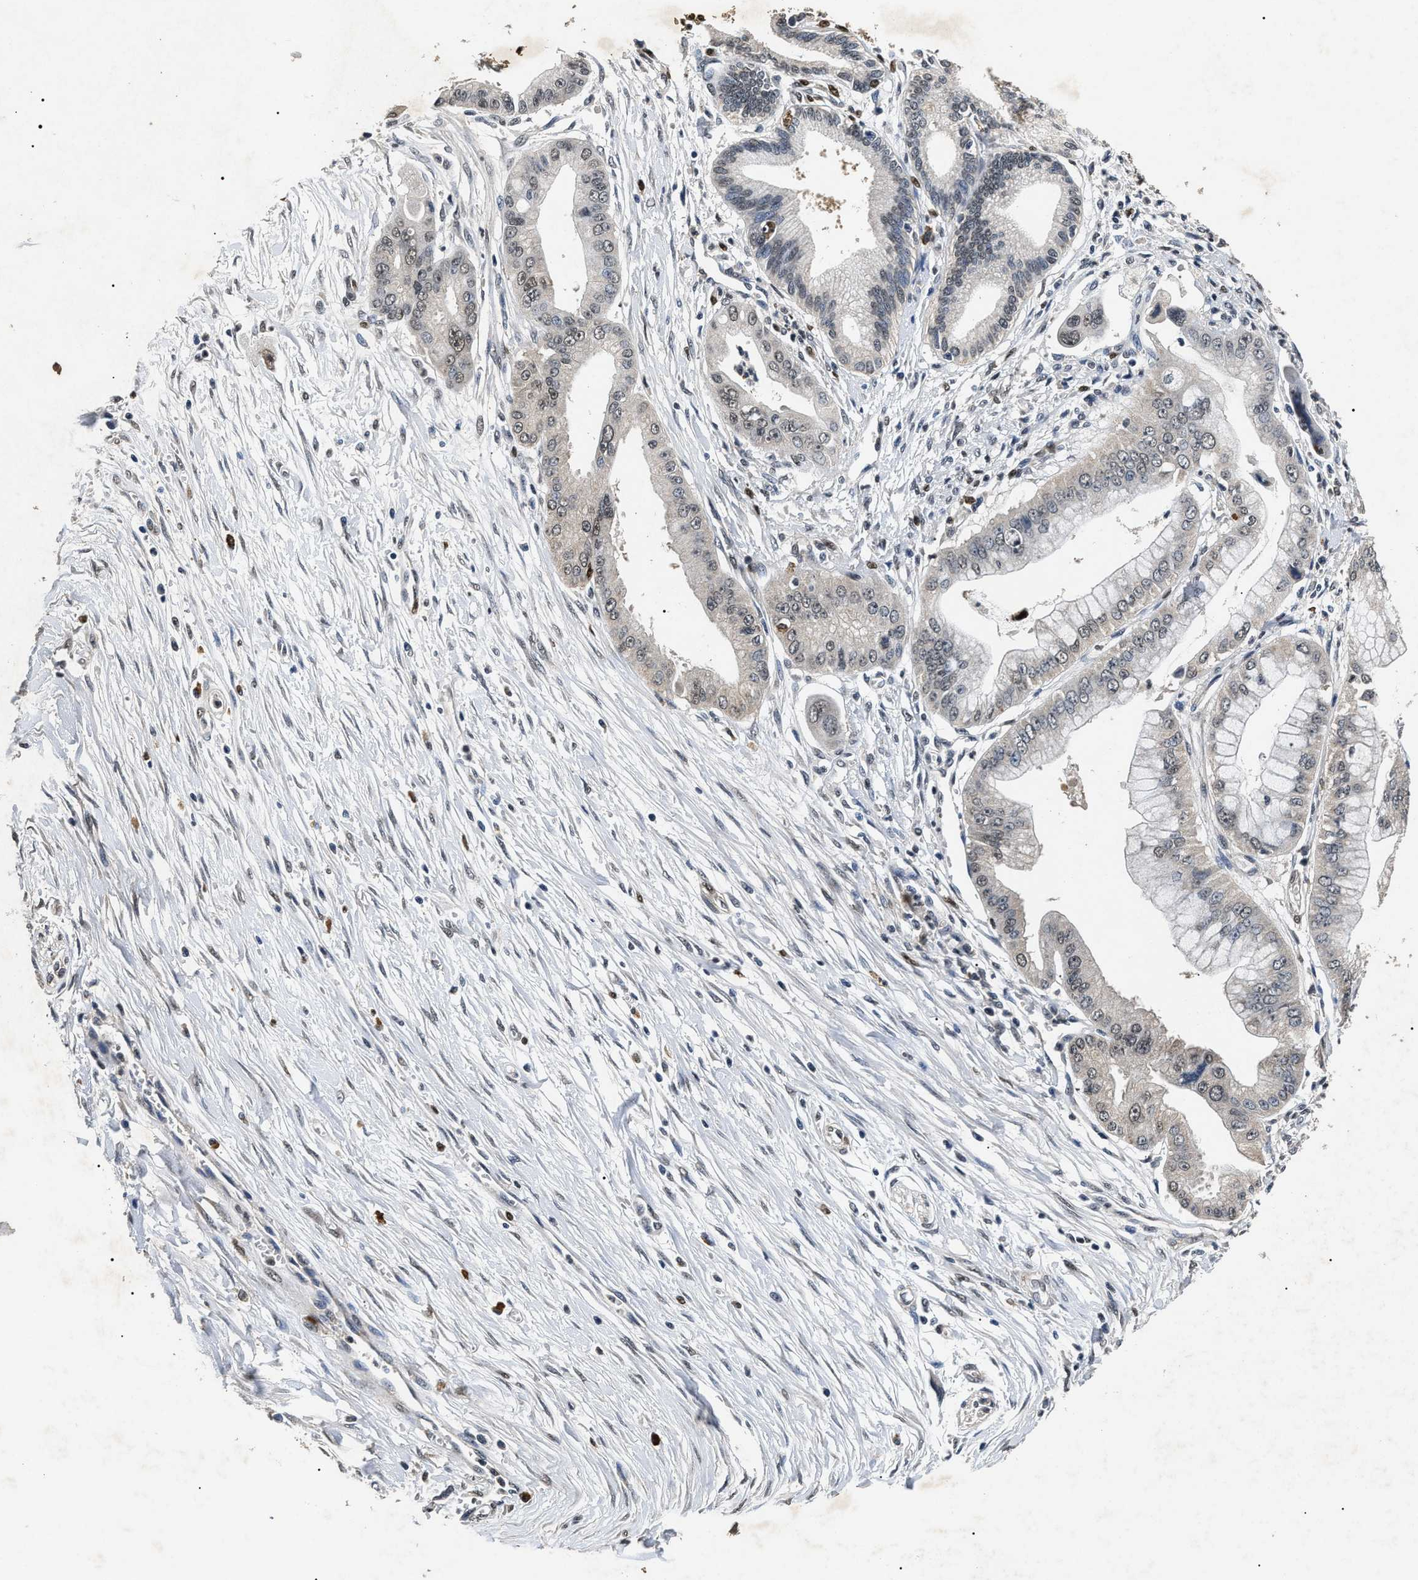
{"staining": {"intensity": "weak", "quantity": "<25%", "location": "nuclear"}, "tissue": "pancreatic cancer", "cell_type": "Tumor cells", "image_type": "cancer", "snomed": [{"axis": "morphology", "description": "Adenocarcinoma, NOS"}, {"axis": "topography", "description": "Pancreas"}], "caption": "Tumor cells show no significant positivity in adenocarcinoma (pancreatic). (DAB IHC, high magnification).", "gene": "ANP32E", "patient": {"sex": "male", "age": 59}}